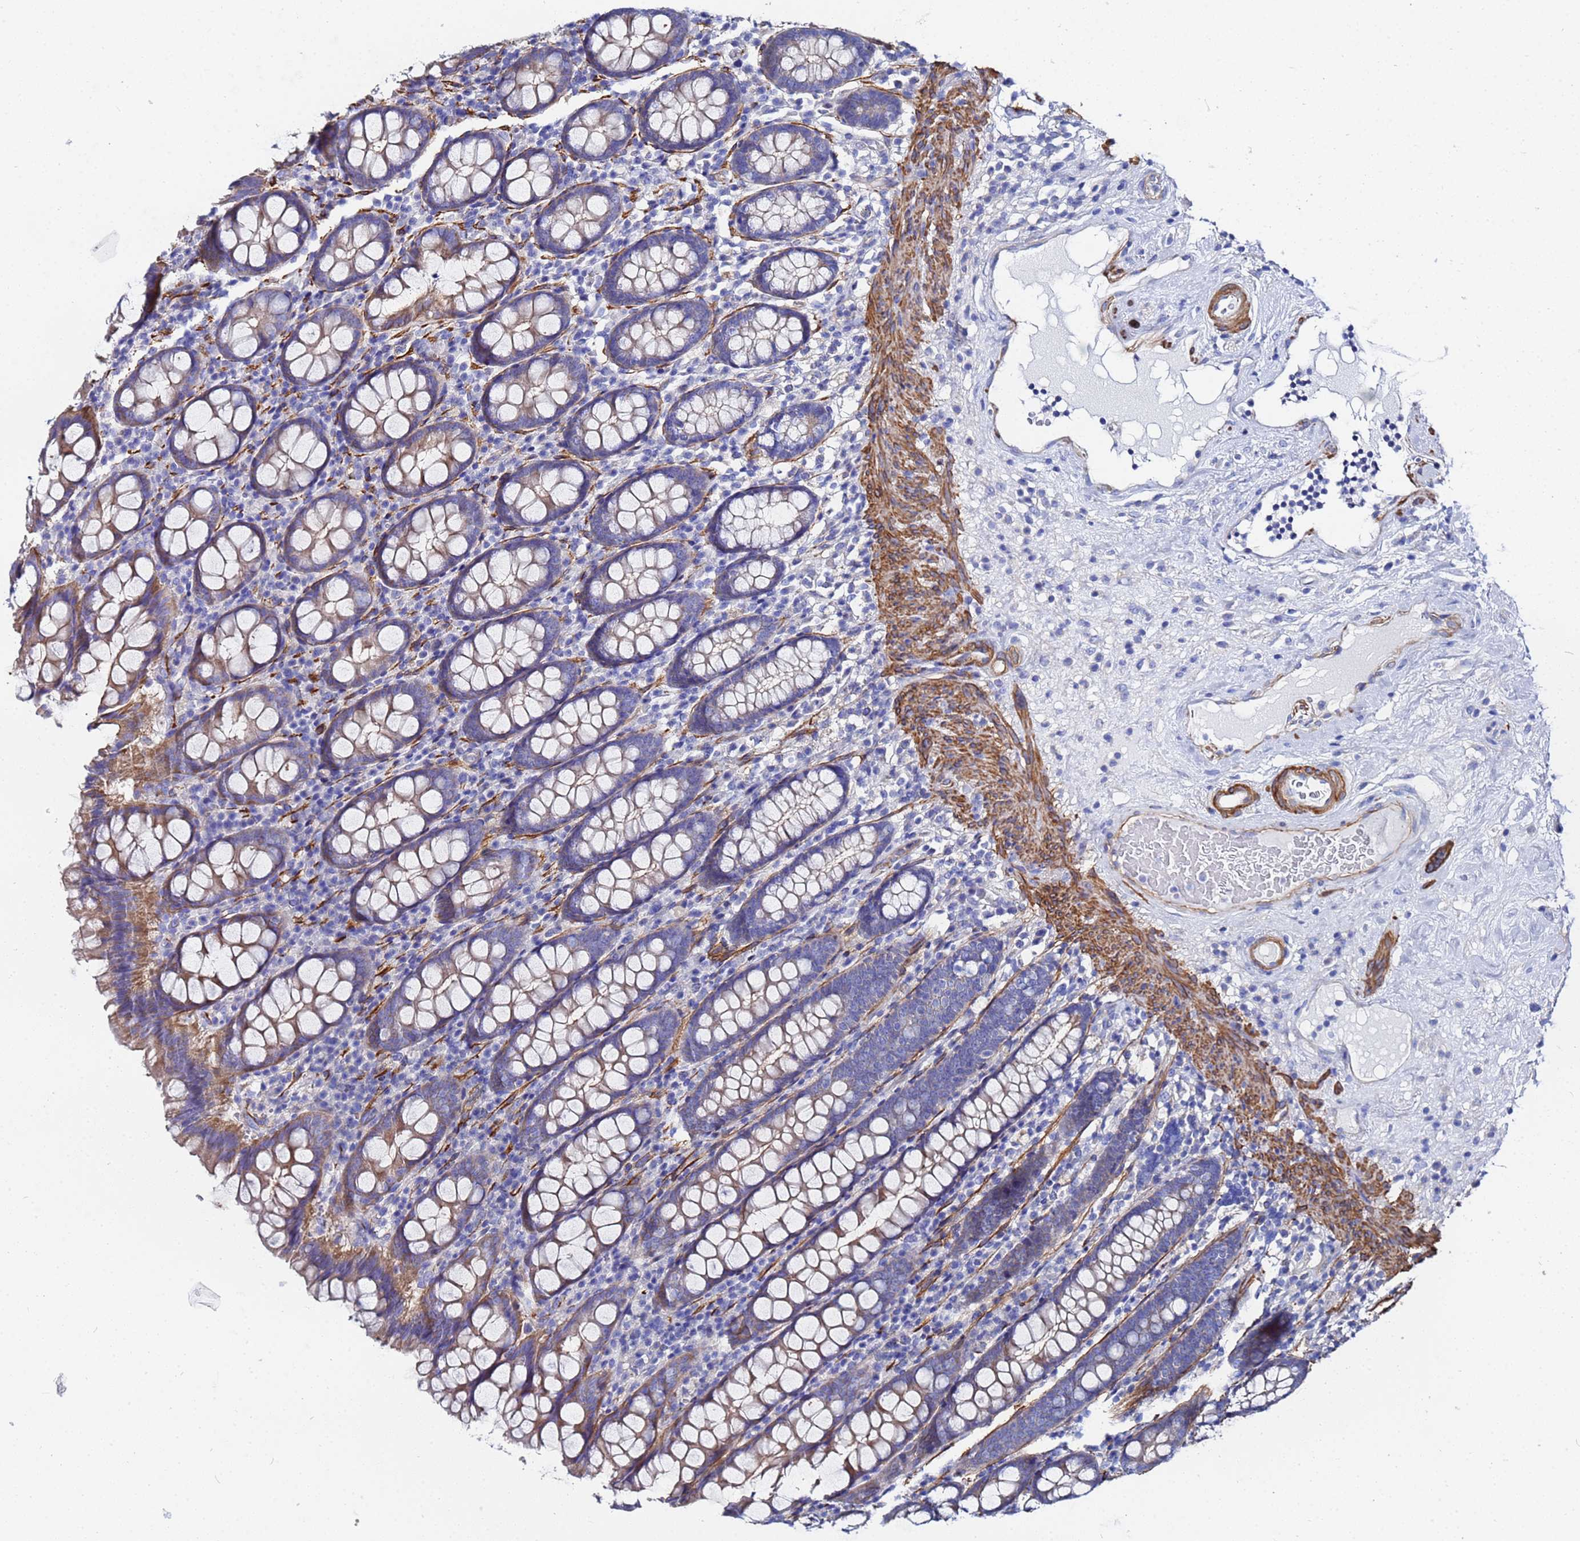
{"staining": {"intensity": "moderate", "quantity": ">75%", "location": "cytoplasmic/membranous"}, "tissue": "colon", "cell_type": "Endothelial cells", "image_type": "normal", "snomed": [{"axis": "morphology", "description": "Normal tissue, NOS"}, {"axis": "topography", "description": "Colon"}], "caption": "IHC of benign colon demonstrates medium levels of moderate cytoplasmic/membranous staining in approximately >75% of endothelial cells.", "gene": "RAB39A", "patient": {"sex": "female", "age": 79}}